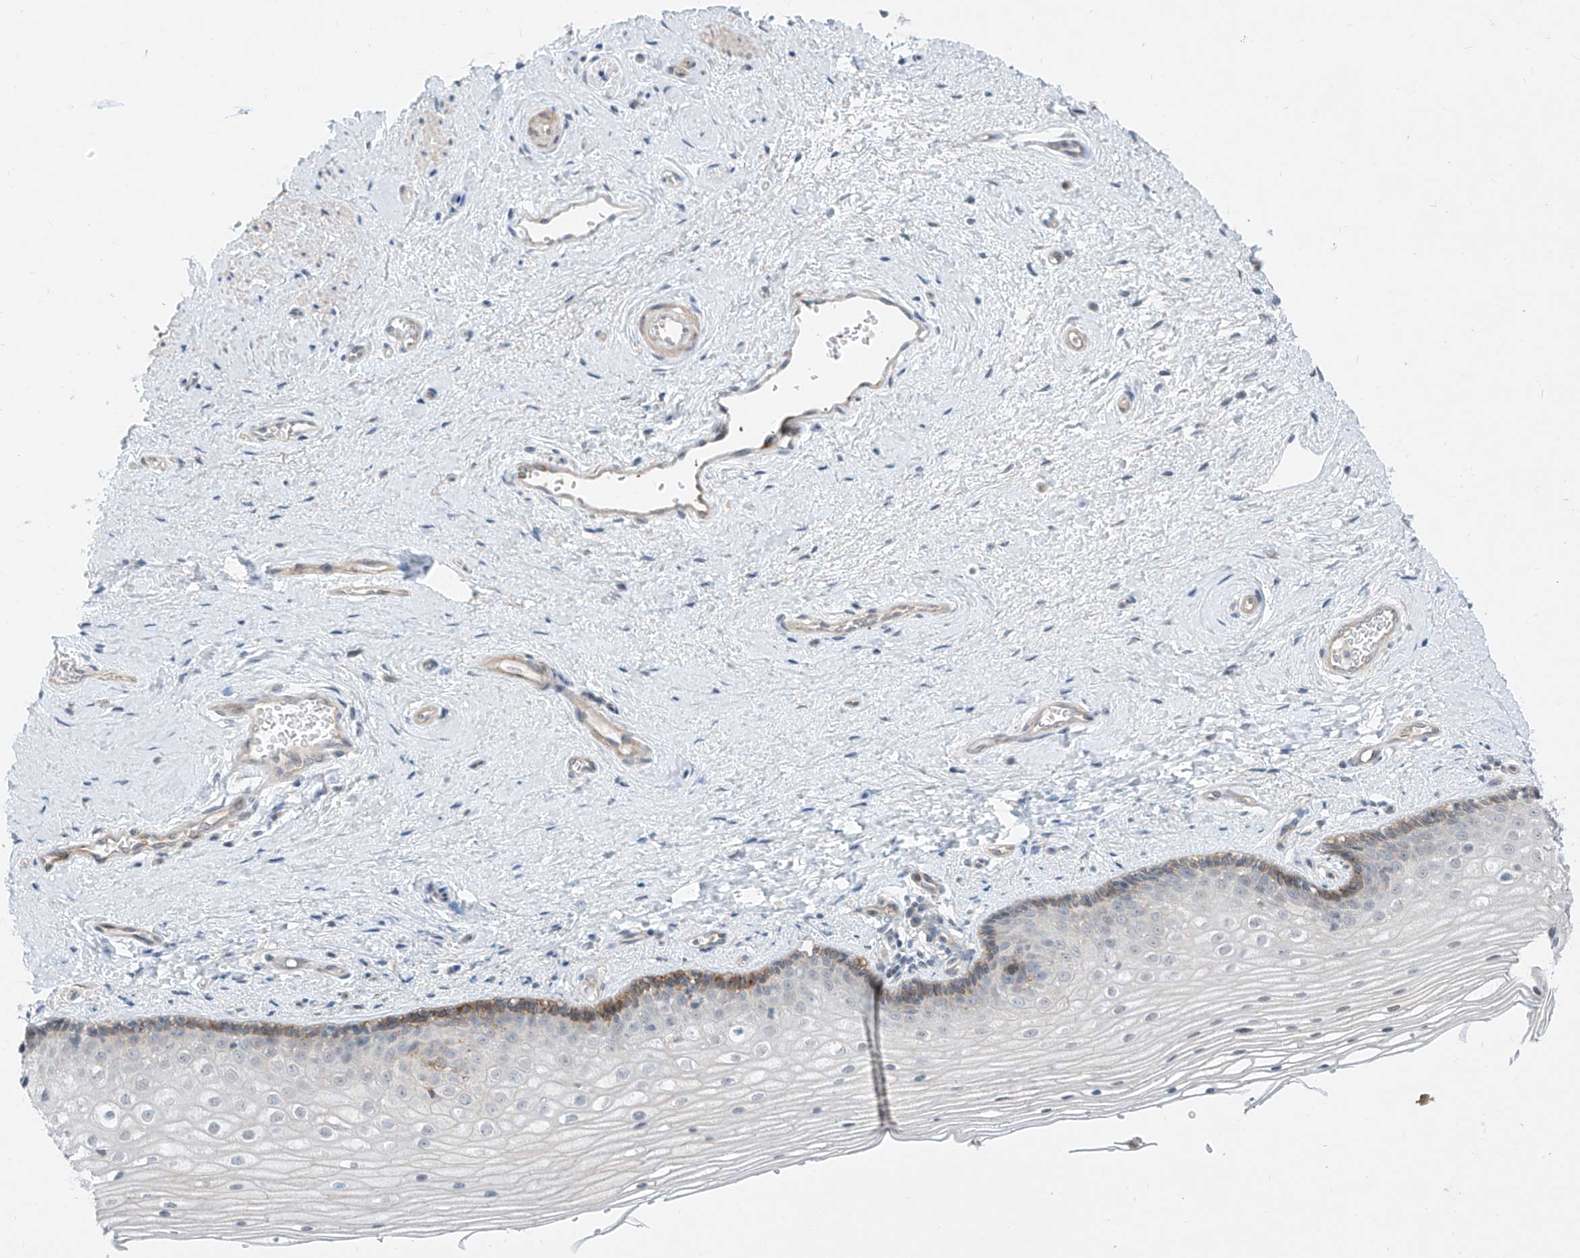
{"staining": {"intensity": "moderate", "quantity": "<25%", "location": "cytoplasmic/membranous"}, "tissue": "vagina", "cell_type": "Squamous epithelial cells", "image_type": "normal", "snomed": [{"axis": "morphology", "description": "Normal tissue, NOS"}, {"axis": "topography", "description": "Vagina"}], "caption": "Protein analysis of normal vagina demonstrates moderate cytoplasmic/membranous positivity in approximately <25% of squamous epithelial cells. The protein of interest is stained brown, and the nuclei are stained in blue (DAB (3,3'-diaminobenzidine) IHC with brightfield microscopy, high magnification).", "gene": "ABLIM2", "patient": {"sex": "female", "age": 46}}